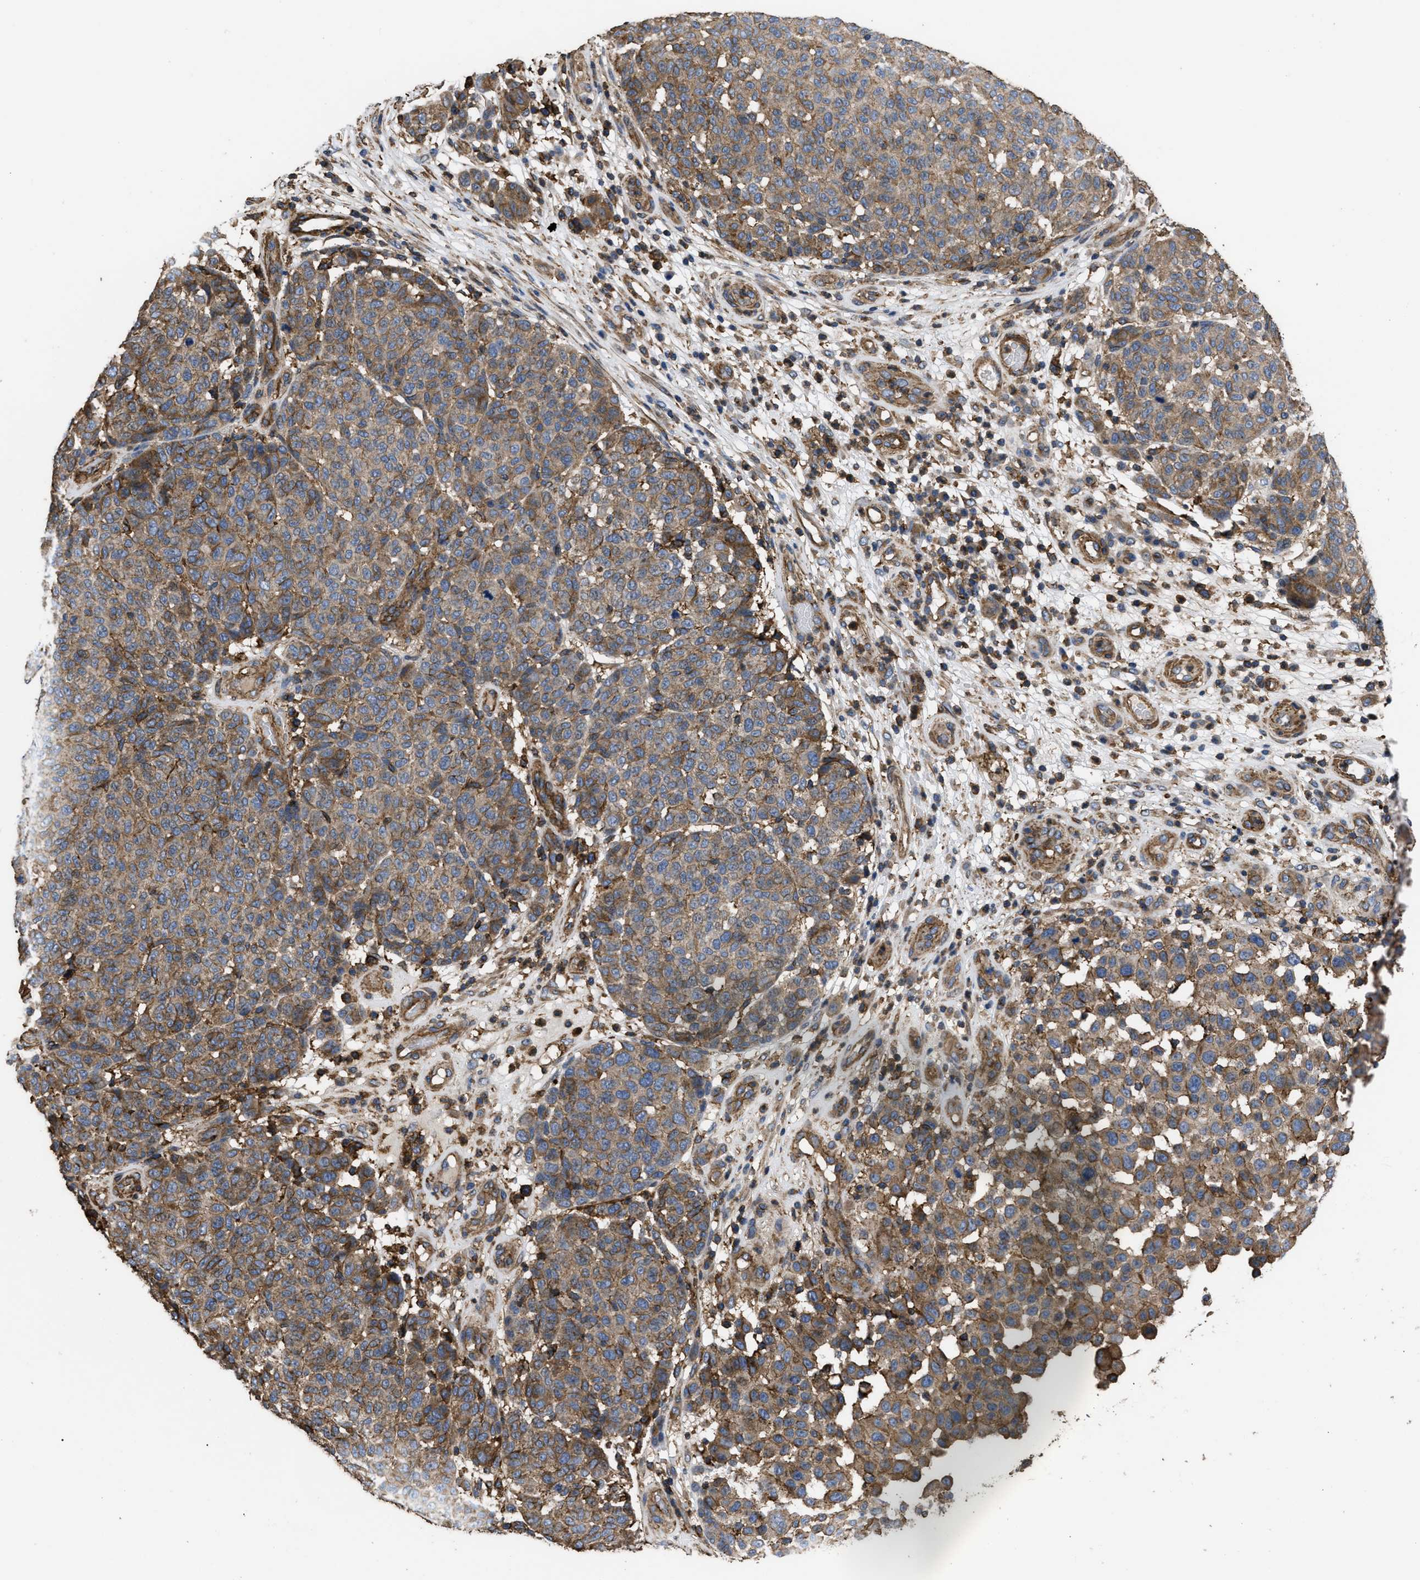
{"staining": {"intensity": "moderate", "quantity": ">75%", "location": "cytoplasmic/membranous"}, "tissue": "melanoma", "cell_type": "Tumor cells", "image_type": "cancer", "snomed": [{"axis": "morphology", "description": "Malignant melanoma, NOS"}, {"axis": "topography", "description": "Skin"}], "caption": "A brown stain highlights moderate cytoplasmic/membranous positivity of a protein in melanoma tumor cells.", "gene": "SCUBE2", "patient": {"sex": "male", "age": 59}}